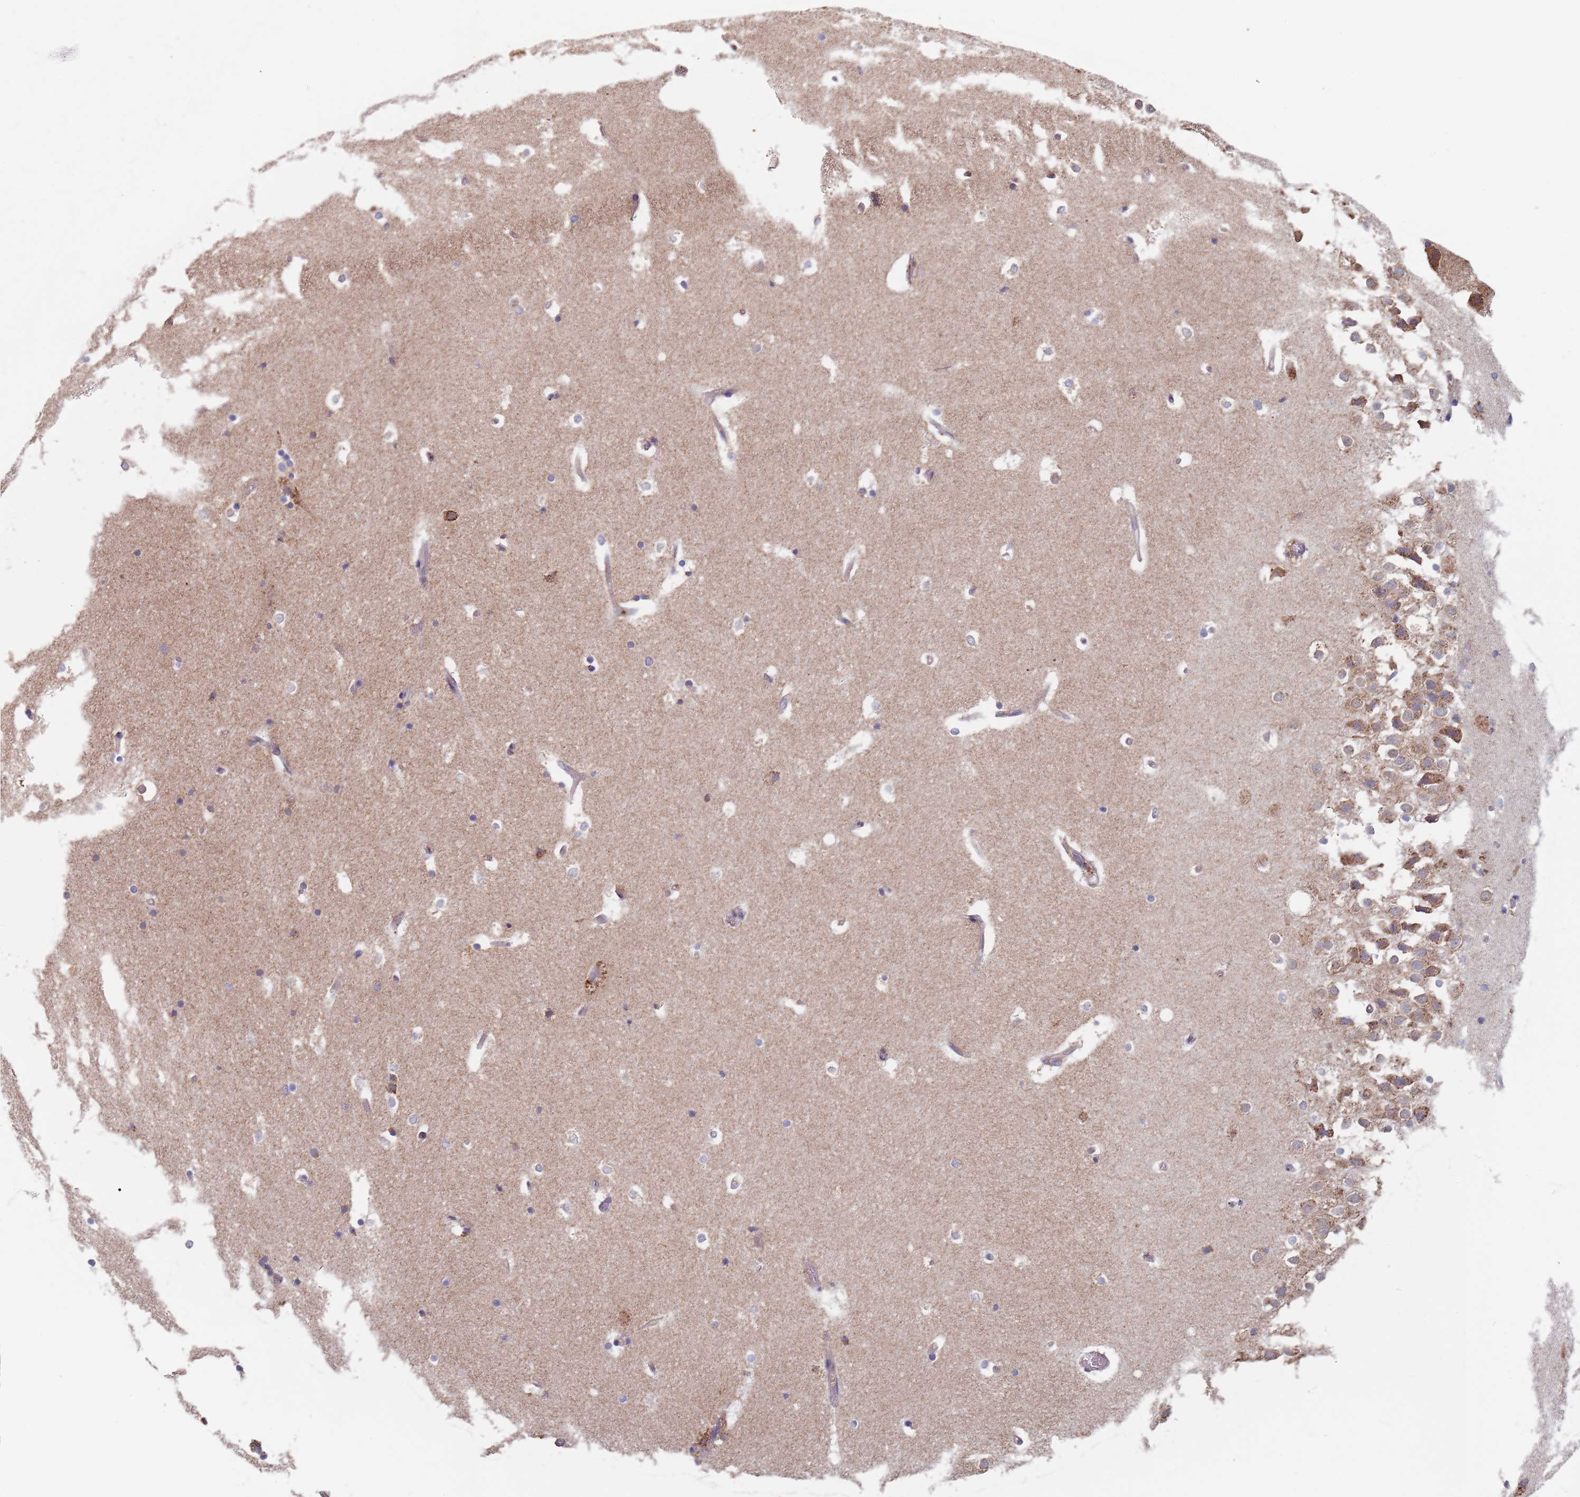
{"staining": {"intensity": "weak", "quantity": "<25%", "location": "cytoplasmic/membranous"}, "tissue": "hippocampus", "cell_type": "Glial cells", "image_type": "normal", "snomed": [{"axis": "morphology", "description": "Normal tissue, NOS"}, {"axis": "topography", "description": "Hippocampus"}], "caption": "An IHC histopathology image of normal hippocampus is shown. There is no staining in glial cells of hippocampus.", "gene": "DCUN1D3", "patient": {"sex": "female", "age": 52}}